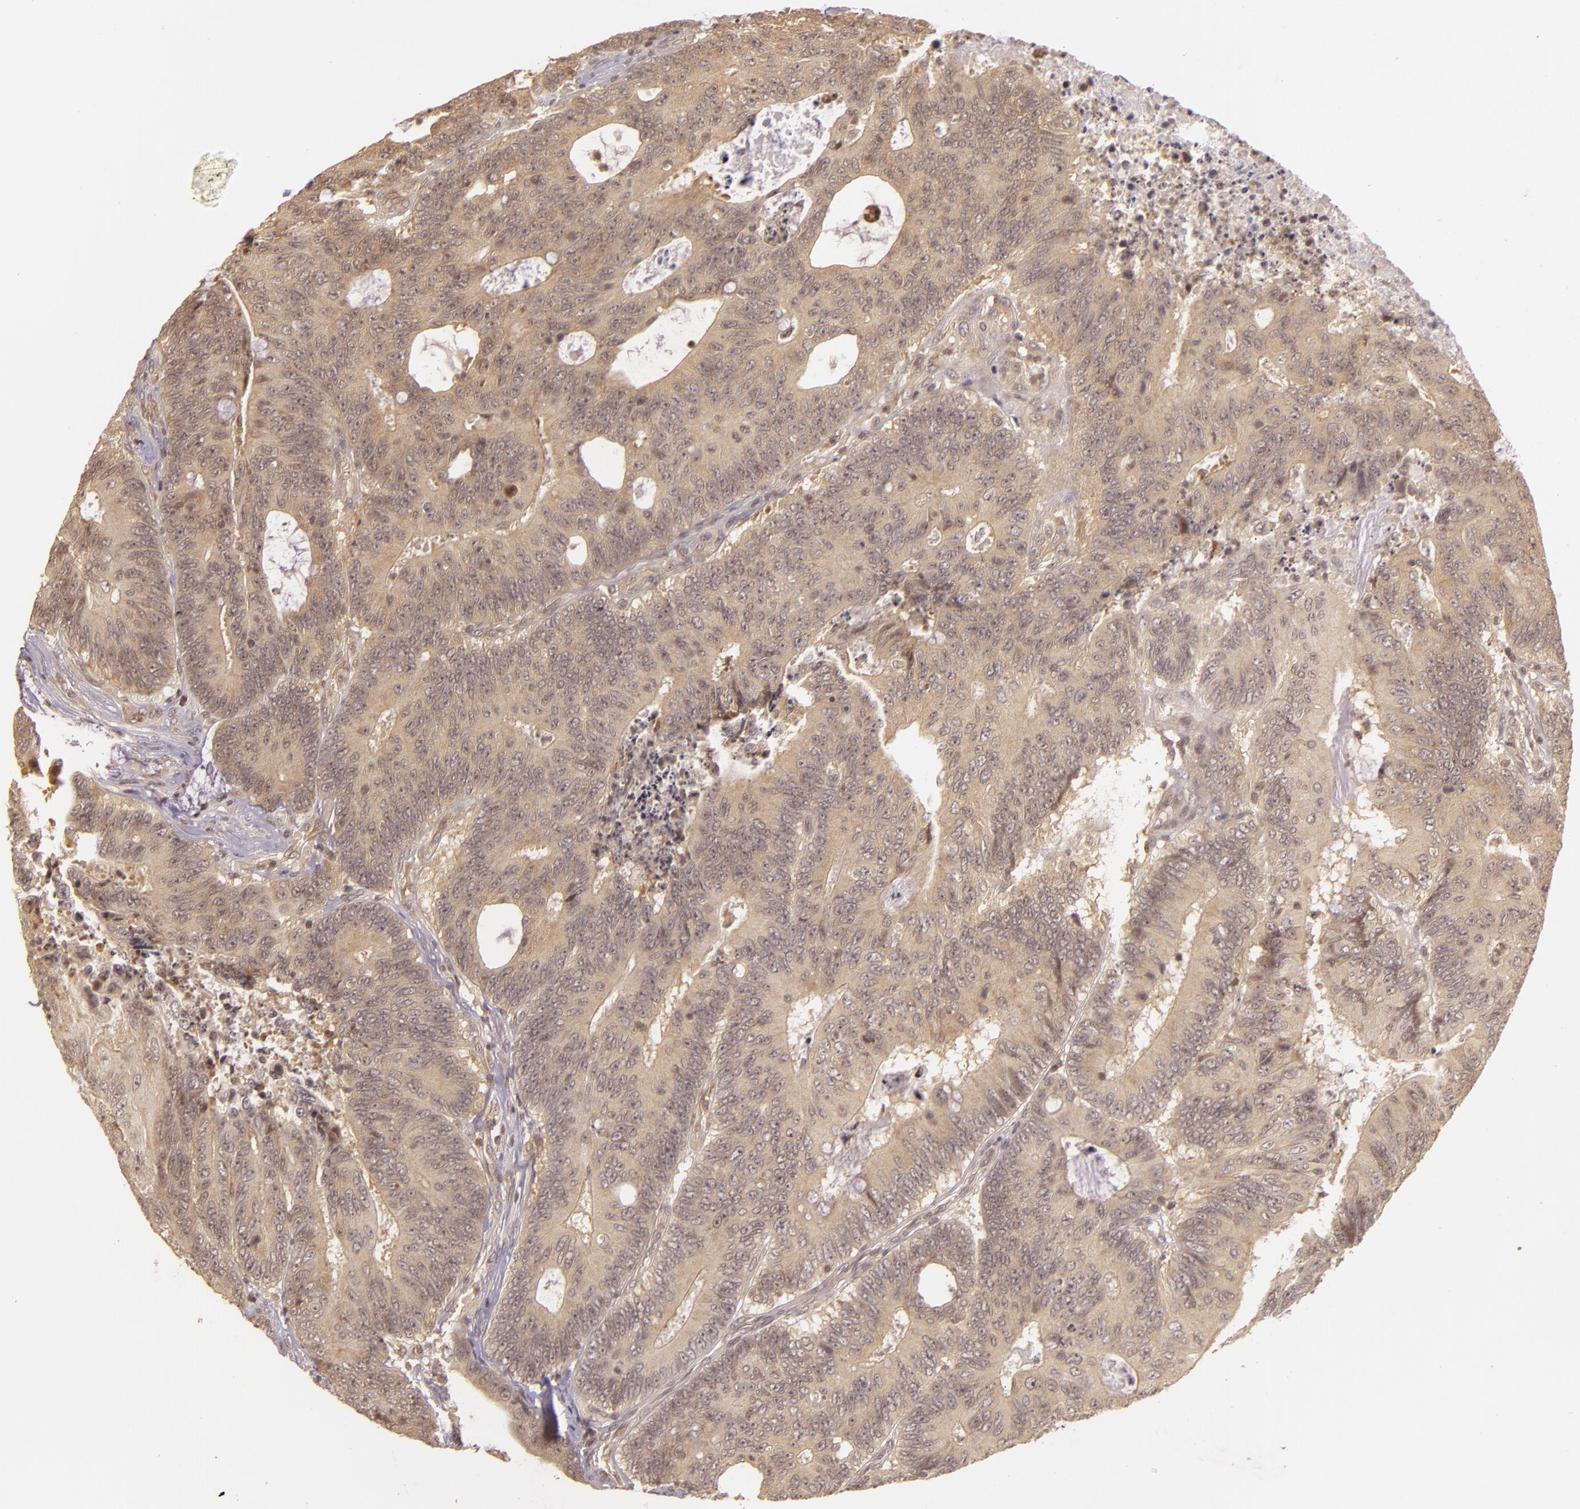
{"staining": {"intensity": "weak", "quantity": ">75%", "location": "cytoplasmic/membranous"}, "tissue": "colorectal cancer", "cell_type": "Tumor cells", "image_type": "cancer", "snomed": [{"axis": "morphology", "description": "Adenocarcinoma, NOS"}, {"axis": "topography", "description": "Colon"}], "caption": "IHC (DAB) staining of human colorectal cancer displays weak cytoplasmic/membranous protein staining in approximately >75% of tumor cells.", "gene": "TXNRD2", "patient": {"sex": "male", "age": 65}}